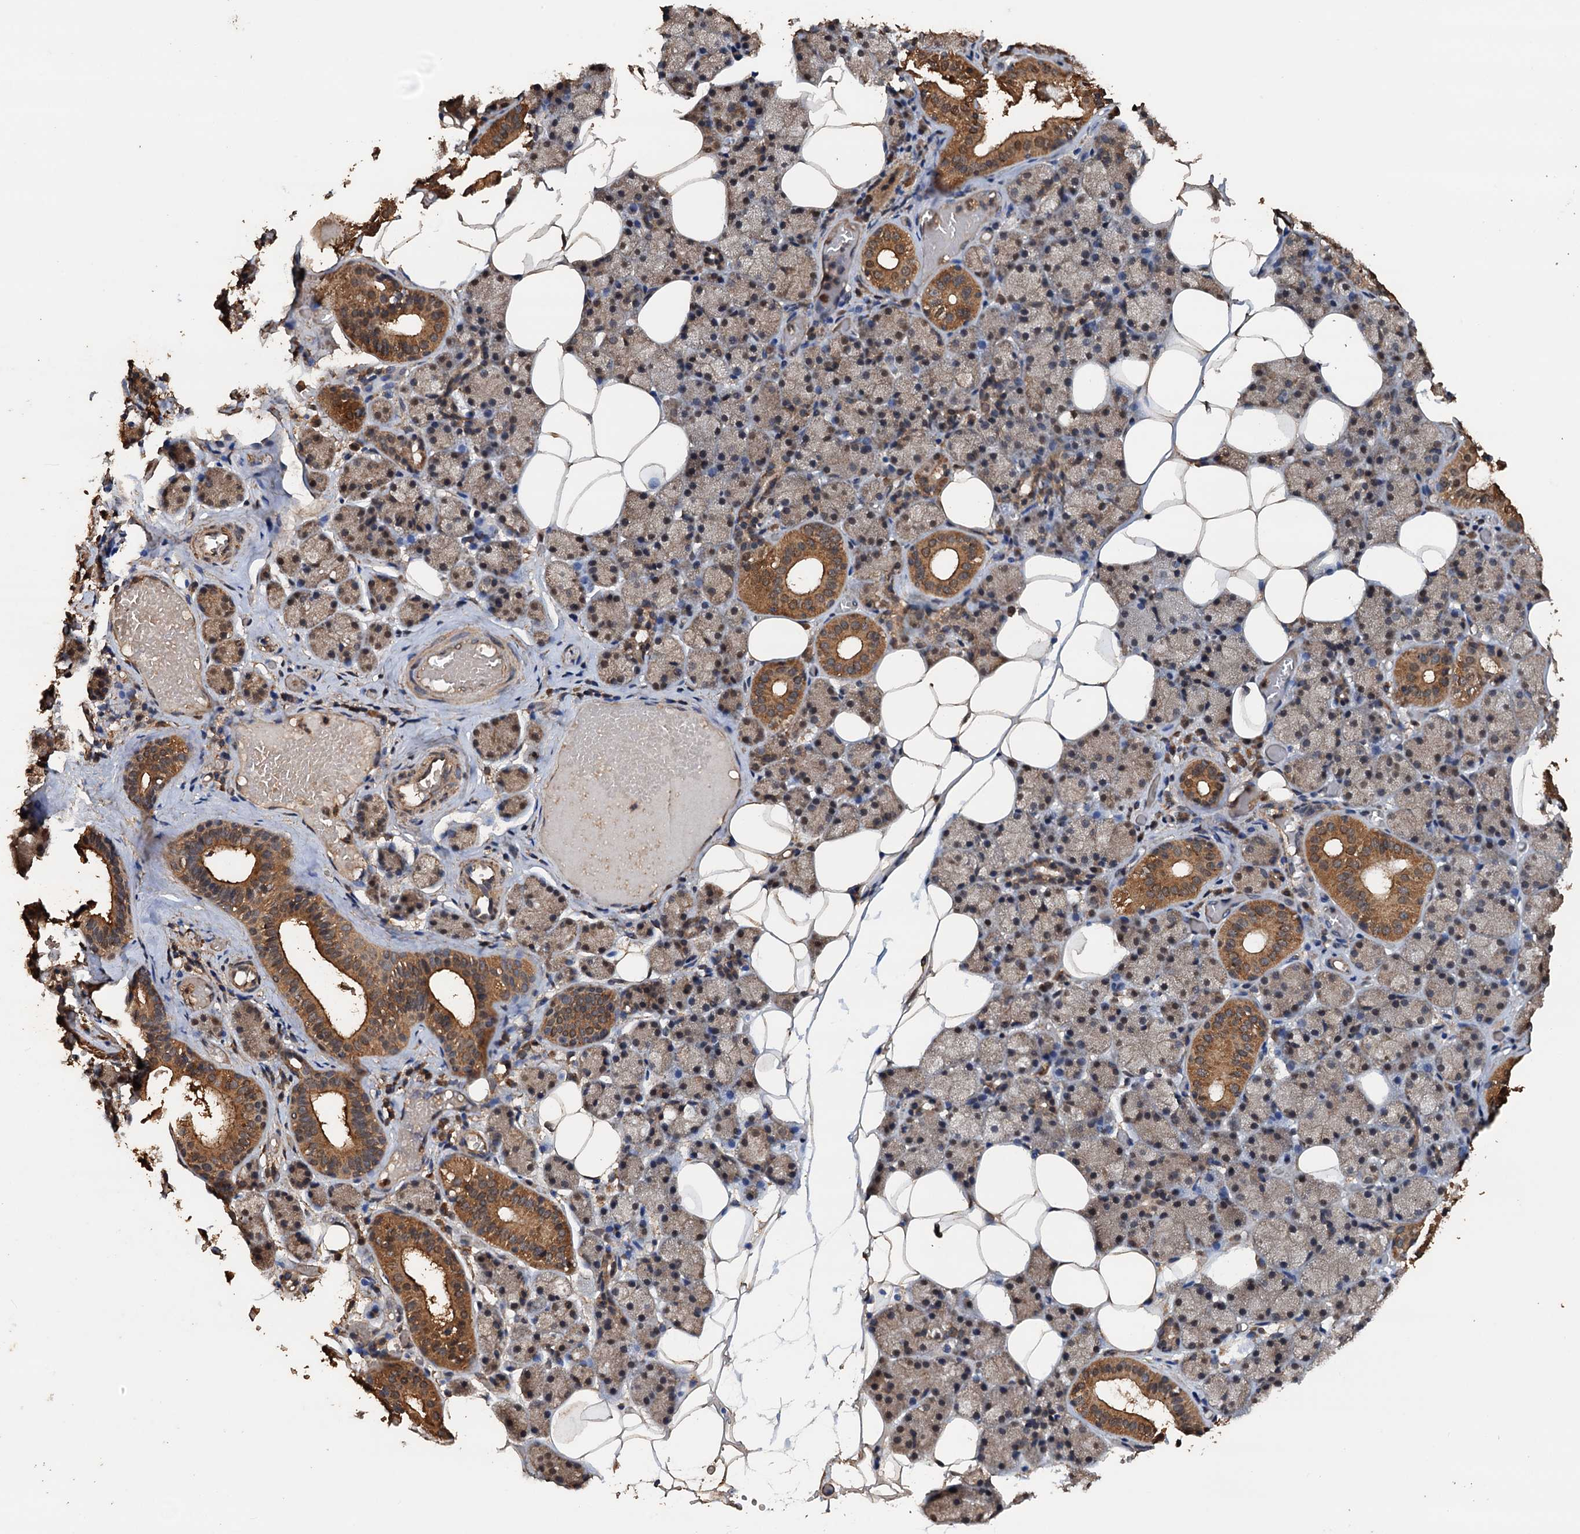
{"staining": {"intensity": "strong", "quantity": "25%-75%", "location": "cytoplasmic/membranous,nuclear"}, "tissue": "salivary gland", "cell_type": "Glandular cells", "image_type": "normal", "snomed": [{"axis": "morphology", "description": "Normal tissue, NOS"}, {"axis": "topography", "description": "Salivary gland"}], "caption": "Strong cytoplasmic/membranous,nuclear staining for a protein is seen in approximately 25%-75% of glandular cells of unremarkable salivary gland using immunohistochemistry (IHC).", "gene": "PSMD9", "patient": {"sex": "female", "age": 33}}